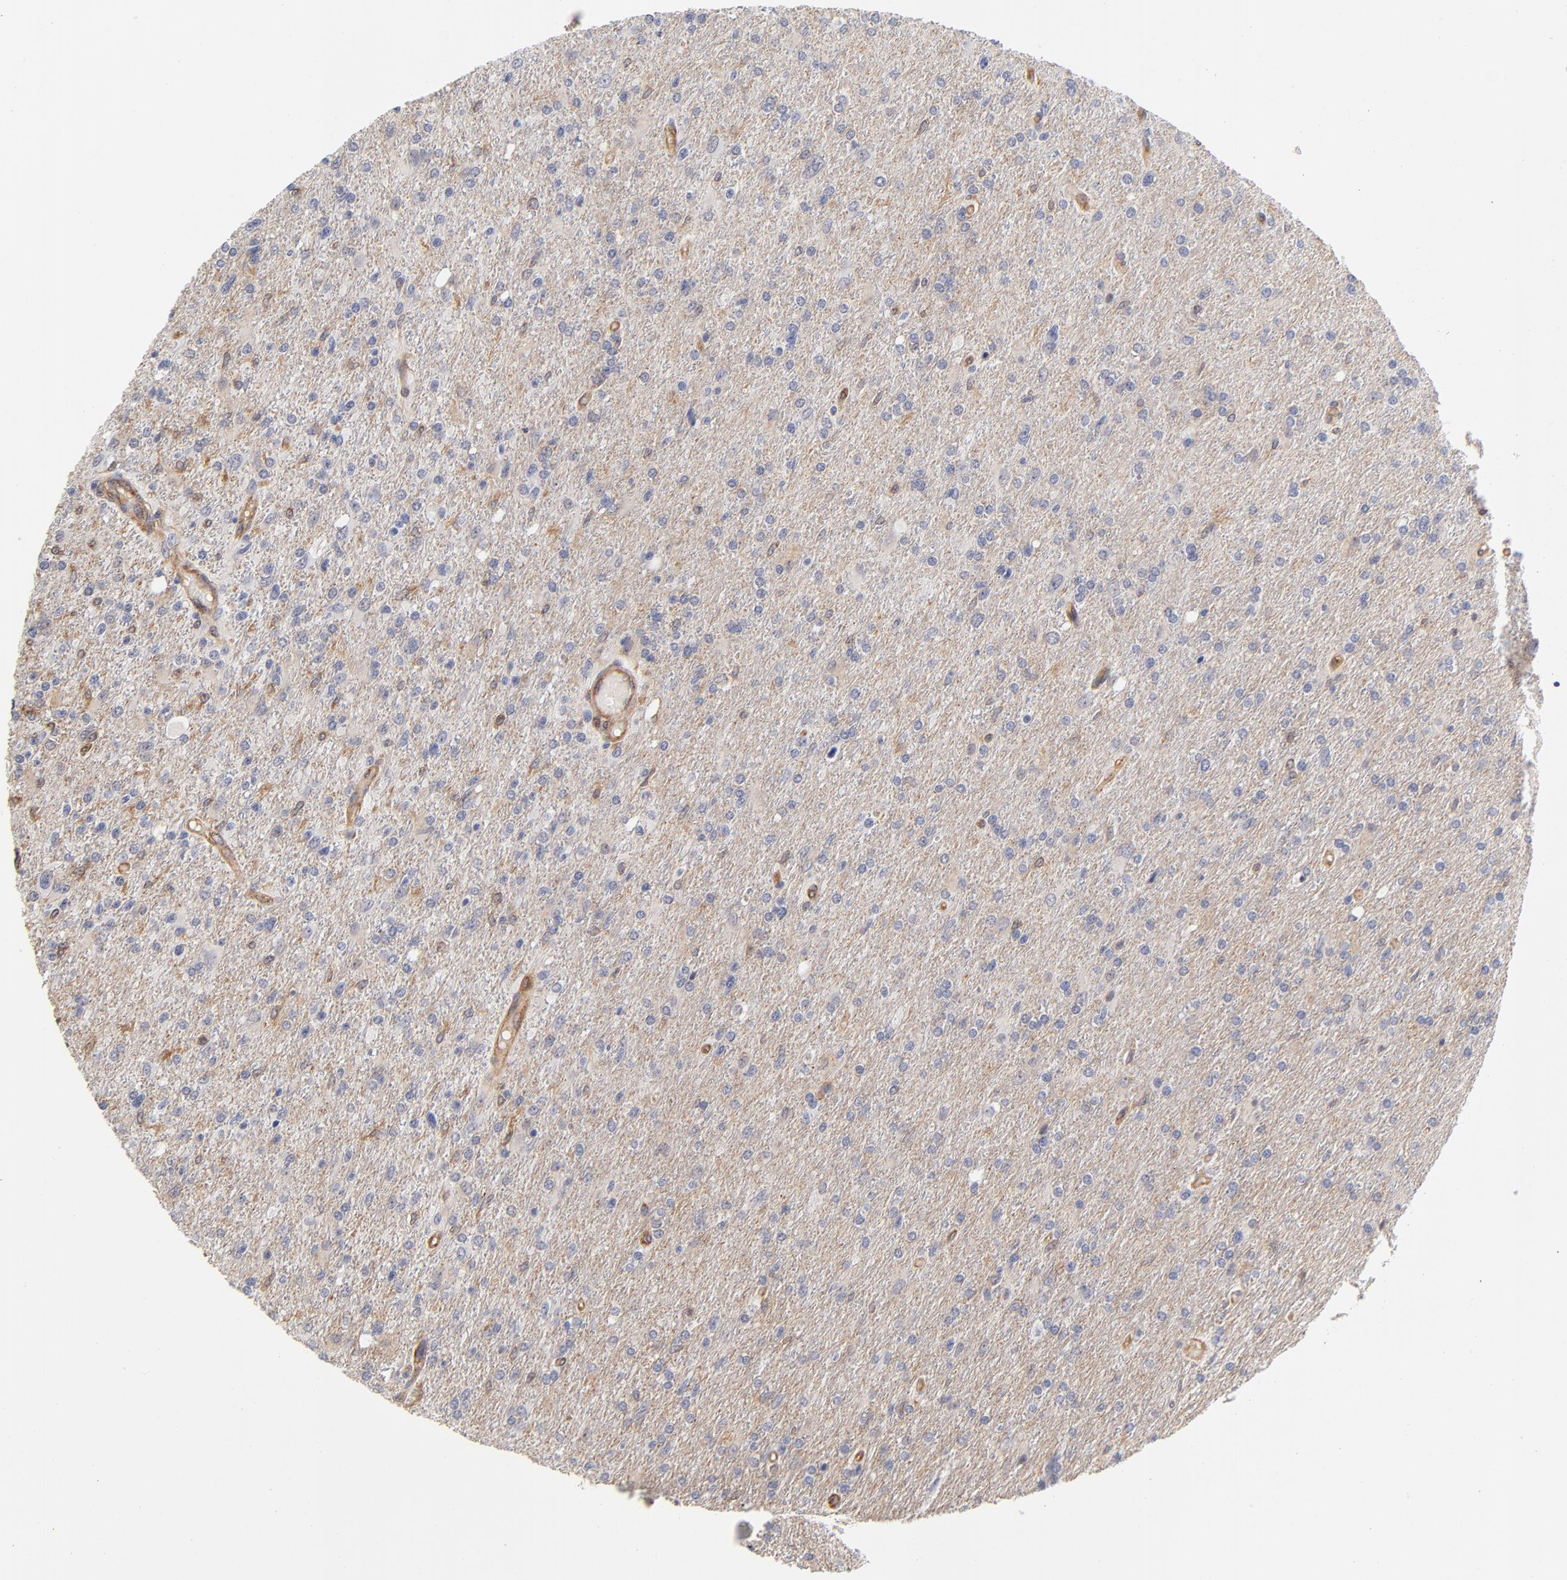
{"staining": {"intensity": "weak", "quantity": "<25%", "location": "cytoplasmic/membranous"}, "tissue": "glioma", "cell_type": "Tumor cells", "image_type": "cancer", "snomed": [{"axis": "morphology", "description": "Glioma, malignant, High grade"}, {"axis": "topography", "description": "Cerebral cortex"}], "caption": "High power microscopy photomicrograph of an immunohistochemistry micrograph of malignant glioma (high-grade), revealing no significant expression in tumor cells. (Immunohistochemistry, brightfield microscopy, high magnification).", "gene": "FCMR", "patient": {"sex": "male", "age": 76}}